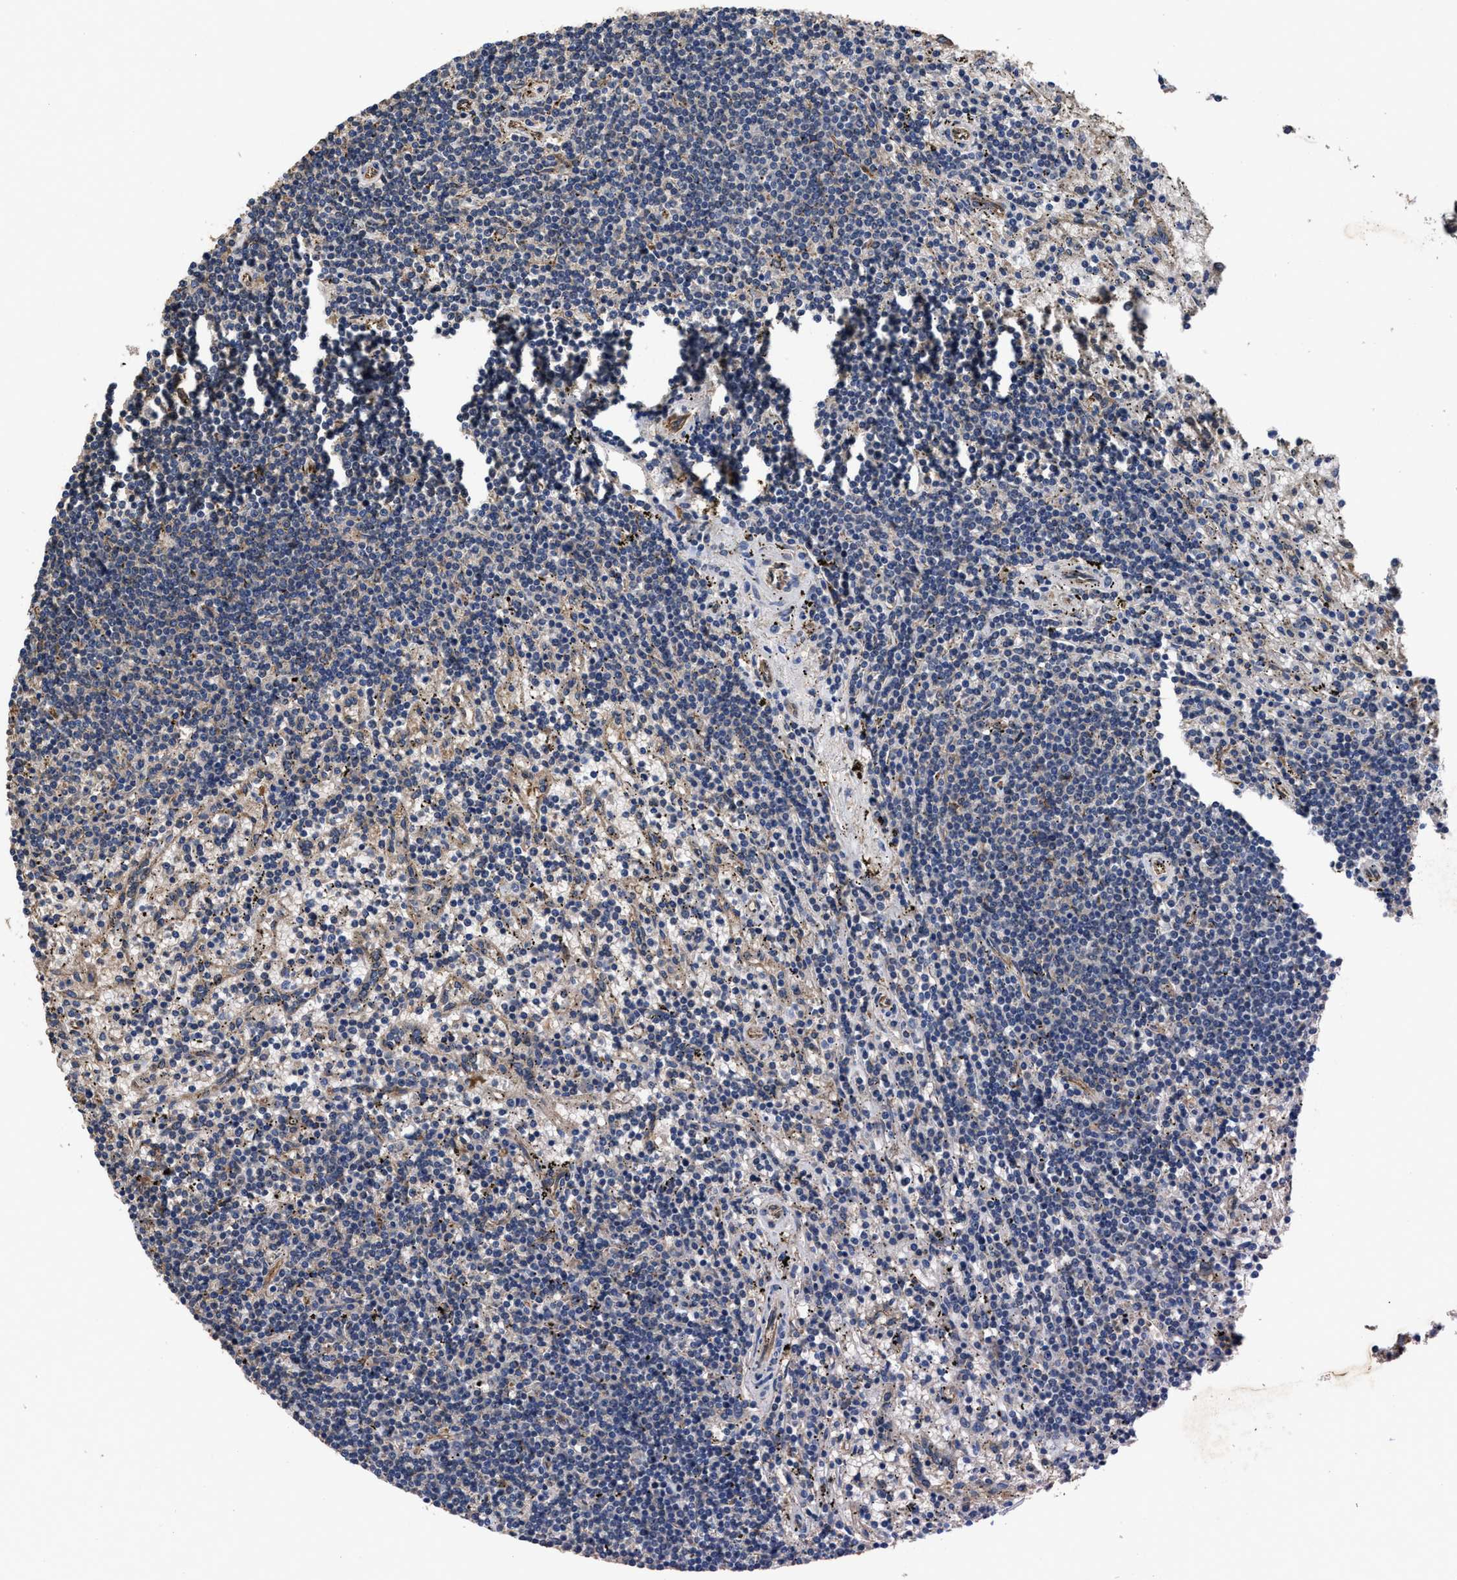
{"staining": {"intensity": "weak", "quantity": "<25%", "location": "cytoplasmic/membranous"}, "tissue": "lymphoma", "cell_type": "Tumor cells", "image_type": "cancer", "snomed": [{"axis": "morphology", "description": "Malignant lymphoma, non-Hodgkin's type, Low grade"}, {"axis": "topography", "description": "Spleen"}], "caption": "The image shows no significant staining in tumor cells of lymphoma.", "gene": "IDNK", "patient": {"sex": "male", "age": 76}}